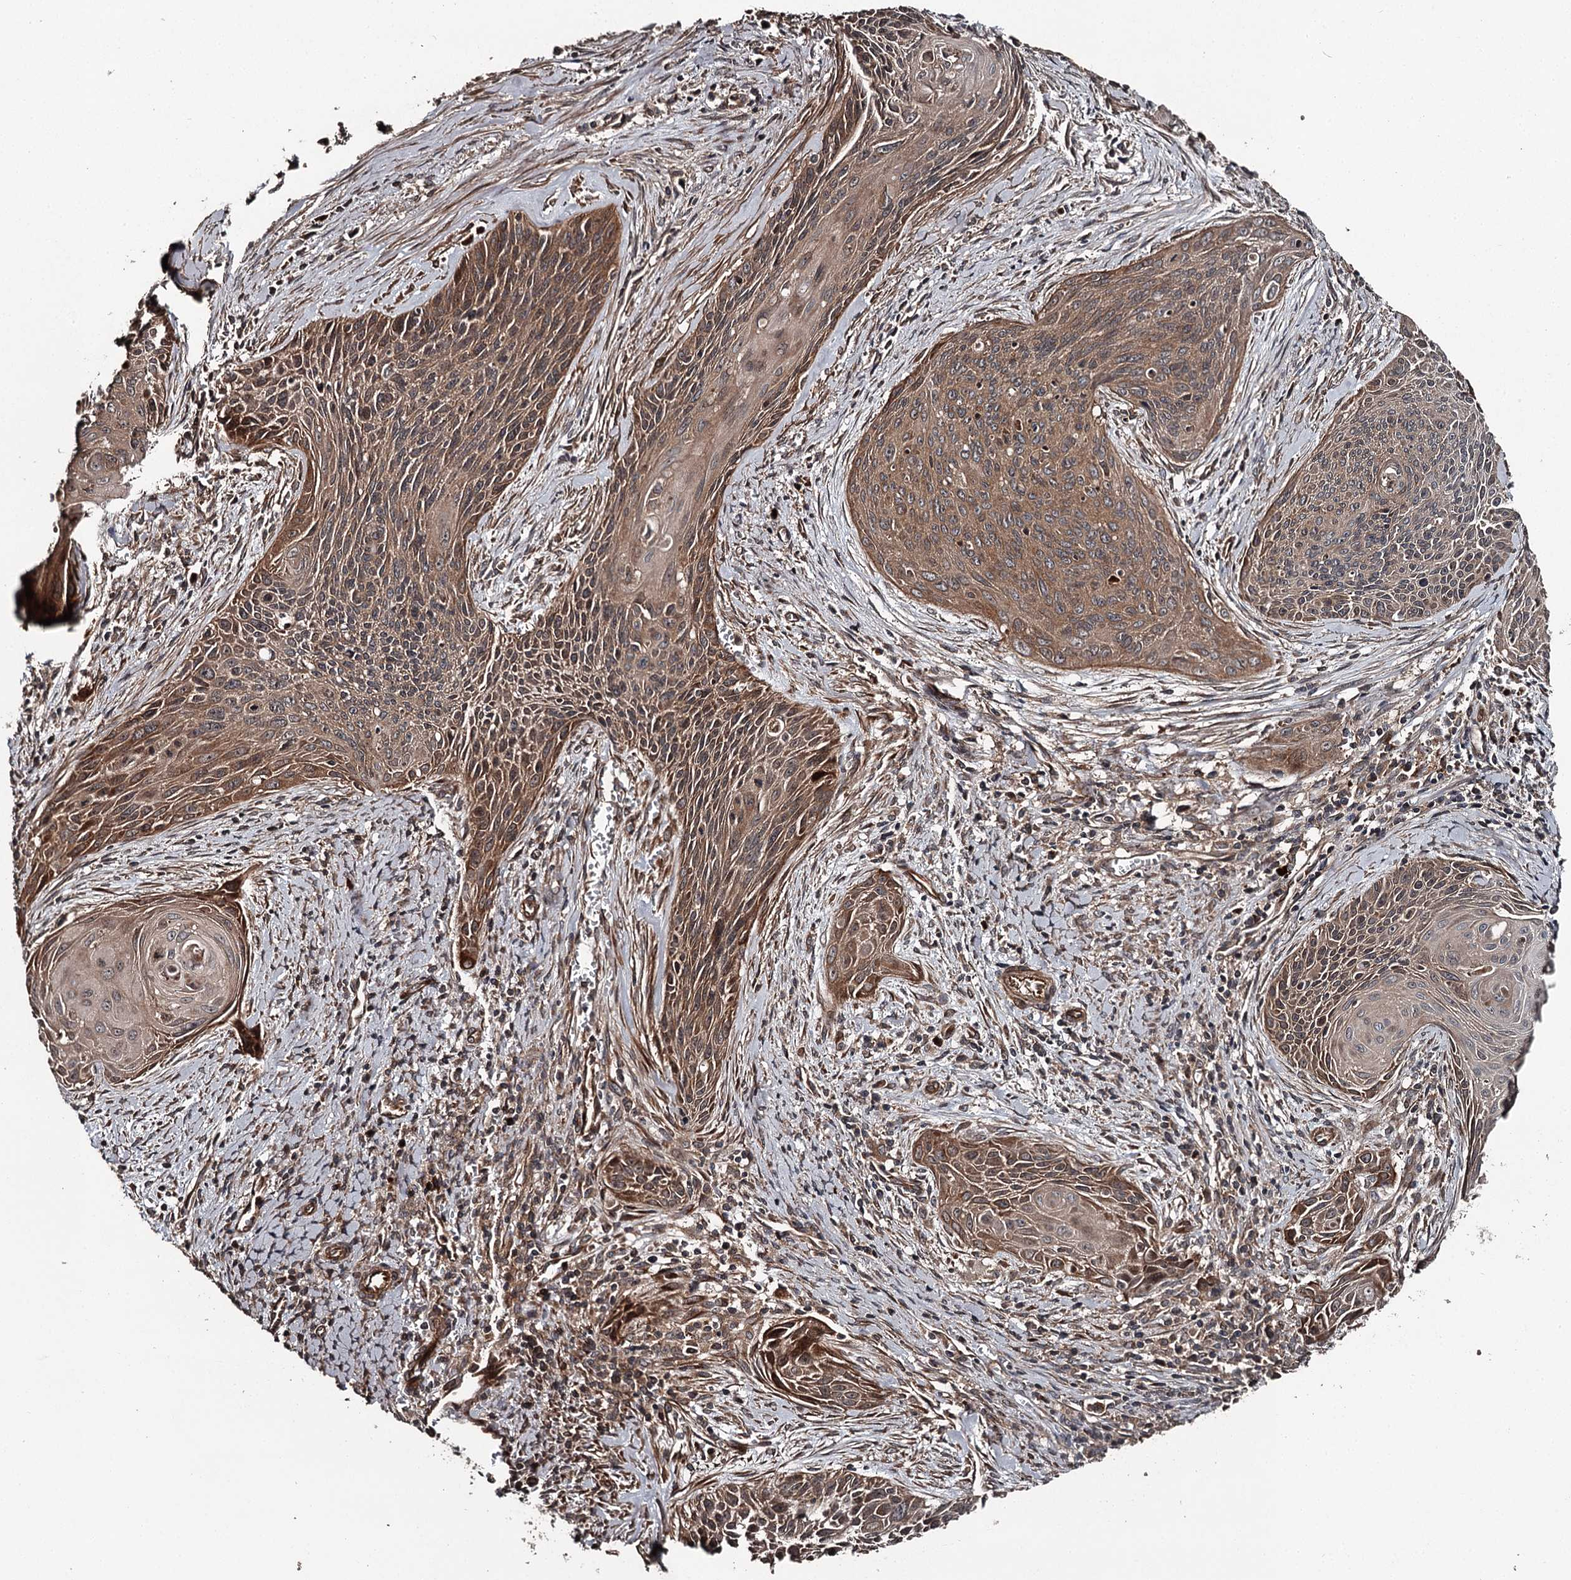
{"staining": {"intensity": "moderate", "quantity": ">75%", "location": "cytoplasmic/membranous"}, "tissue": "cervical cancer", "cell_type": "Tumor cells", "image_type": "cancer", "snomed": [{"axis": "morphology", "description": "Squamous cell carcinoma, NOS"}, {"axis": "topography", "description": "Cervix"}], "caption": "Moderate cytoplasmic/membranous protein staining is present in approximately >75% of tumor cells in cervical cancer (squamous cell carcinoma). (DAB (3,3'-diaminobenzidine) IHC with brightfield microscopy, high magnification).", "gene": "RAB21", "patient": {"sex": "female", "age": 55}}